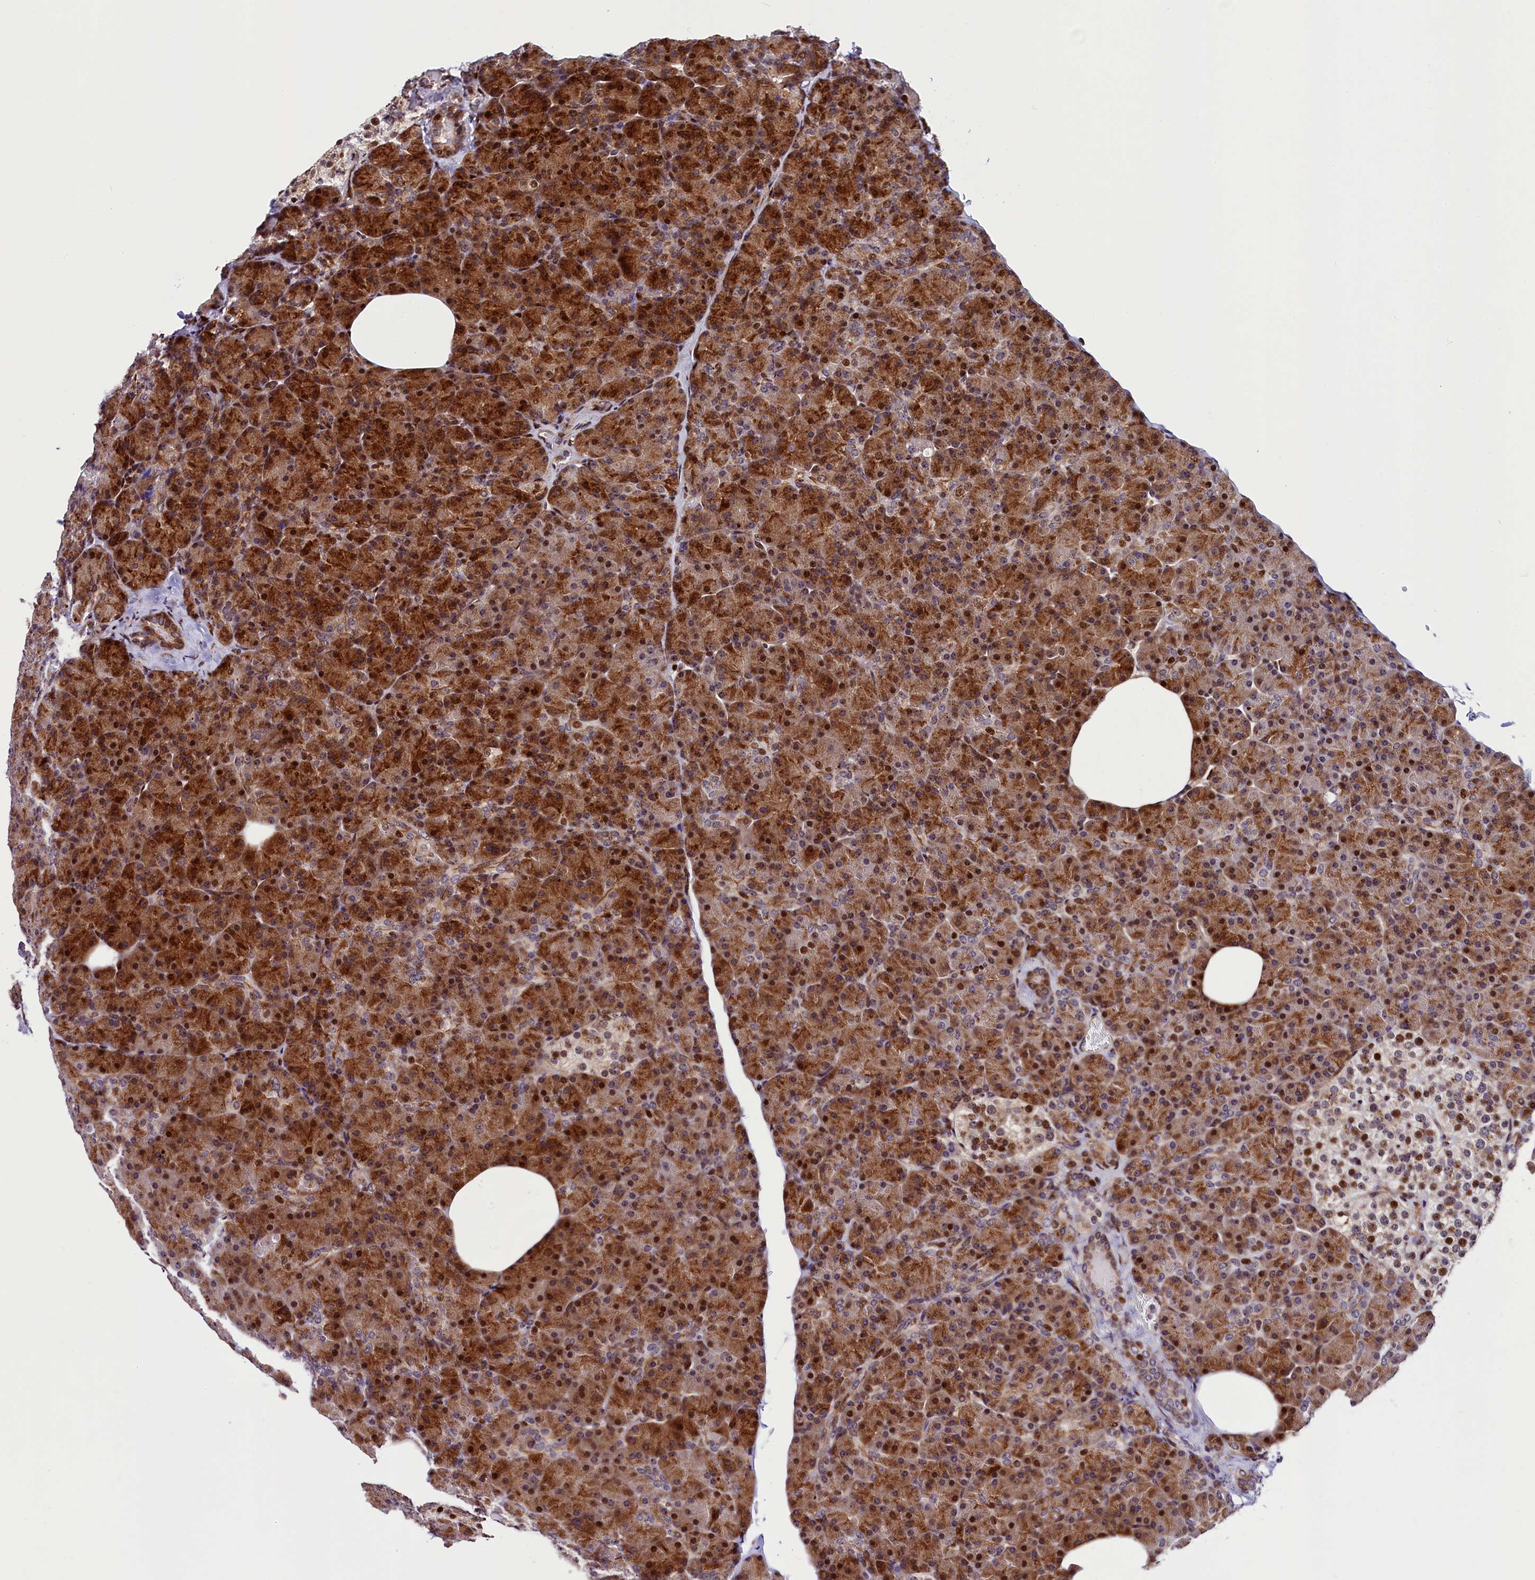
{"staining": {"intensity": "strong", "quantity": ">75%", "location": "cytoplasmic/membranous,nuclear"}, "tissue": "pancreas", "cell_type": "Exocrine glandular cells", "image_type": "normal", "snomed": [{"axis": "morphology", "description": "Normal tissue, NOS"}, {"axis": "topography", "description": "Pancreas"}], "caption": "This micrograph displays normal pancreas stained with IHC to label a protein in brown. The cytoplasmic/membranous,nuclear of exocrine glandular cells show strong positivity for the protein. Nuclei are counter-stained blue.", "gene": "TRMT112", "patient": {"sex": "female", "age": 43}}